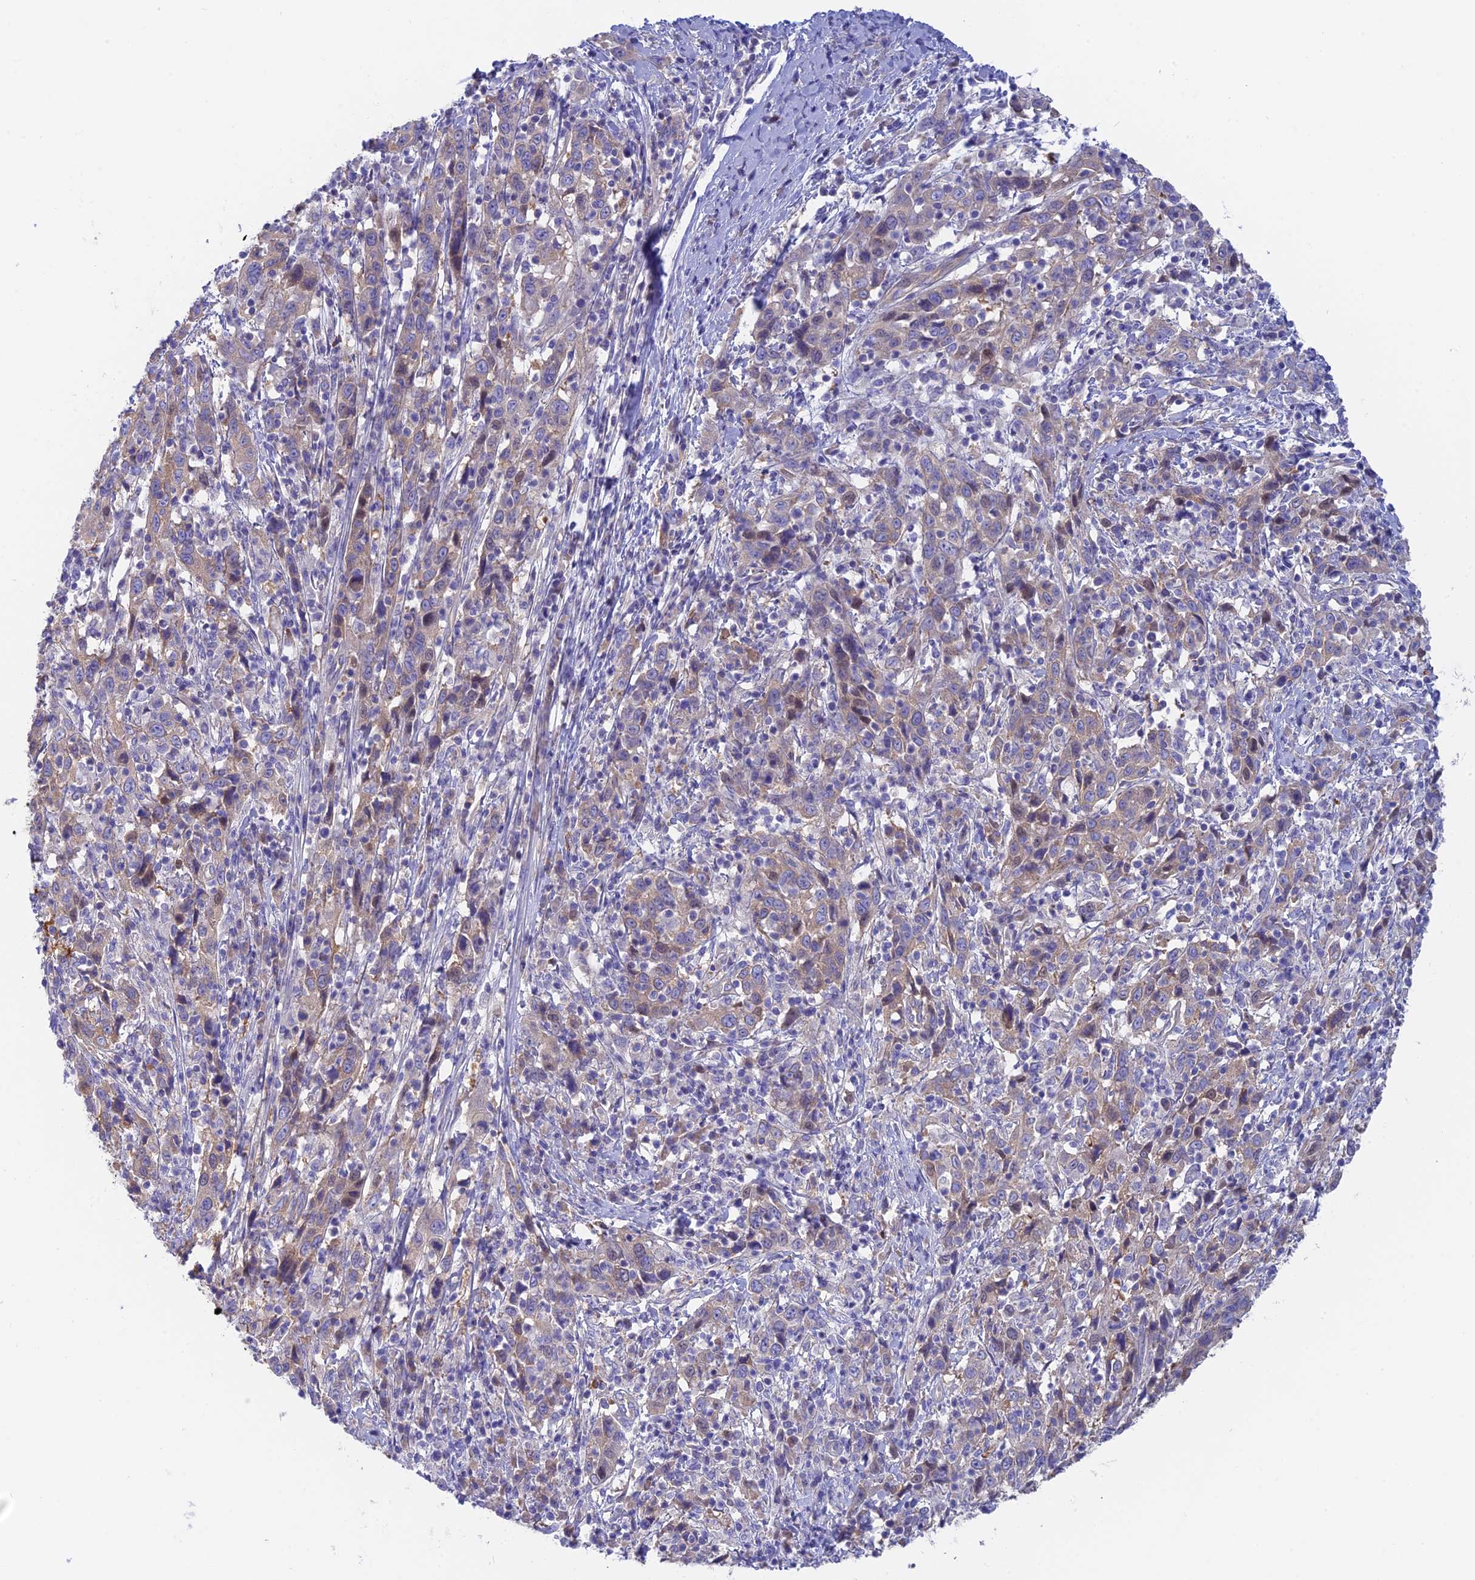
{"staining": {"intensity": "weak", "quantity": "<25%", "location": "cytoplasmic/membranous"}, "tissue": "cervical cancer", "cell_type": "Tumor cells", "image_type": "cancer", "snomed": [{"axis": "morphology", "description": "Squamous cell carcinoma, NOS"}, {"axis": "topography", "description": "Cervix"}], "caption": "The histopathology image reveals no staining of tumor cells in cervical cancer.", "gene": "LZTFL1", "patient": {"sex": "female", "age": 46}}